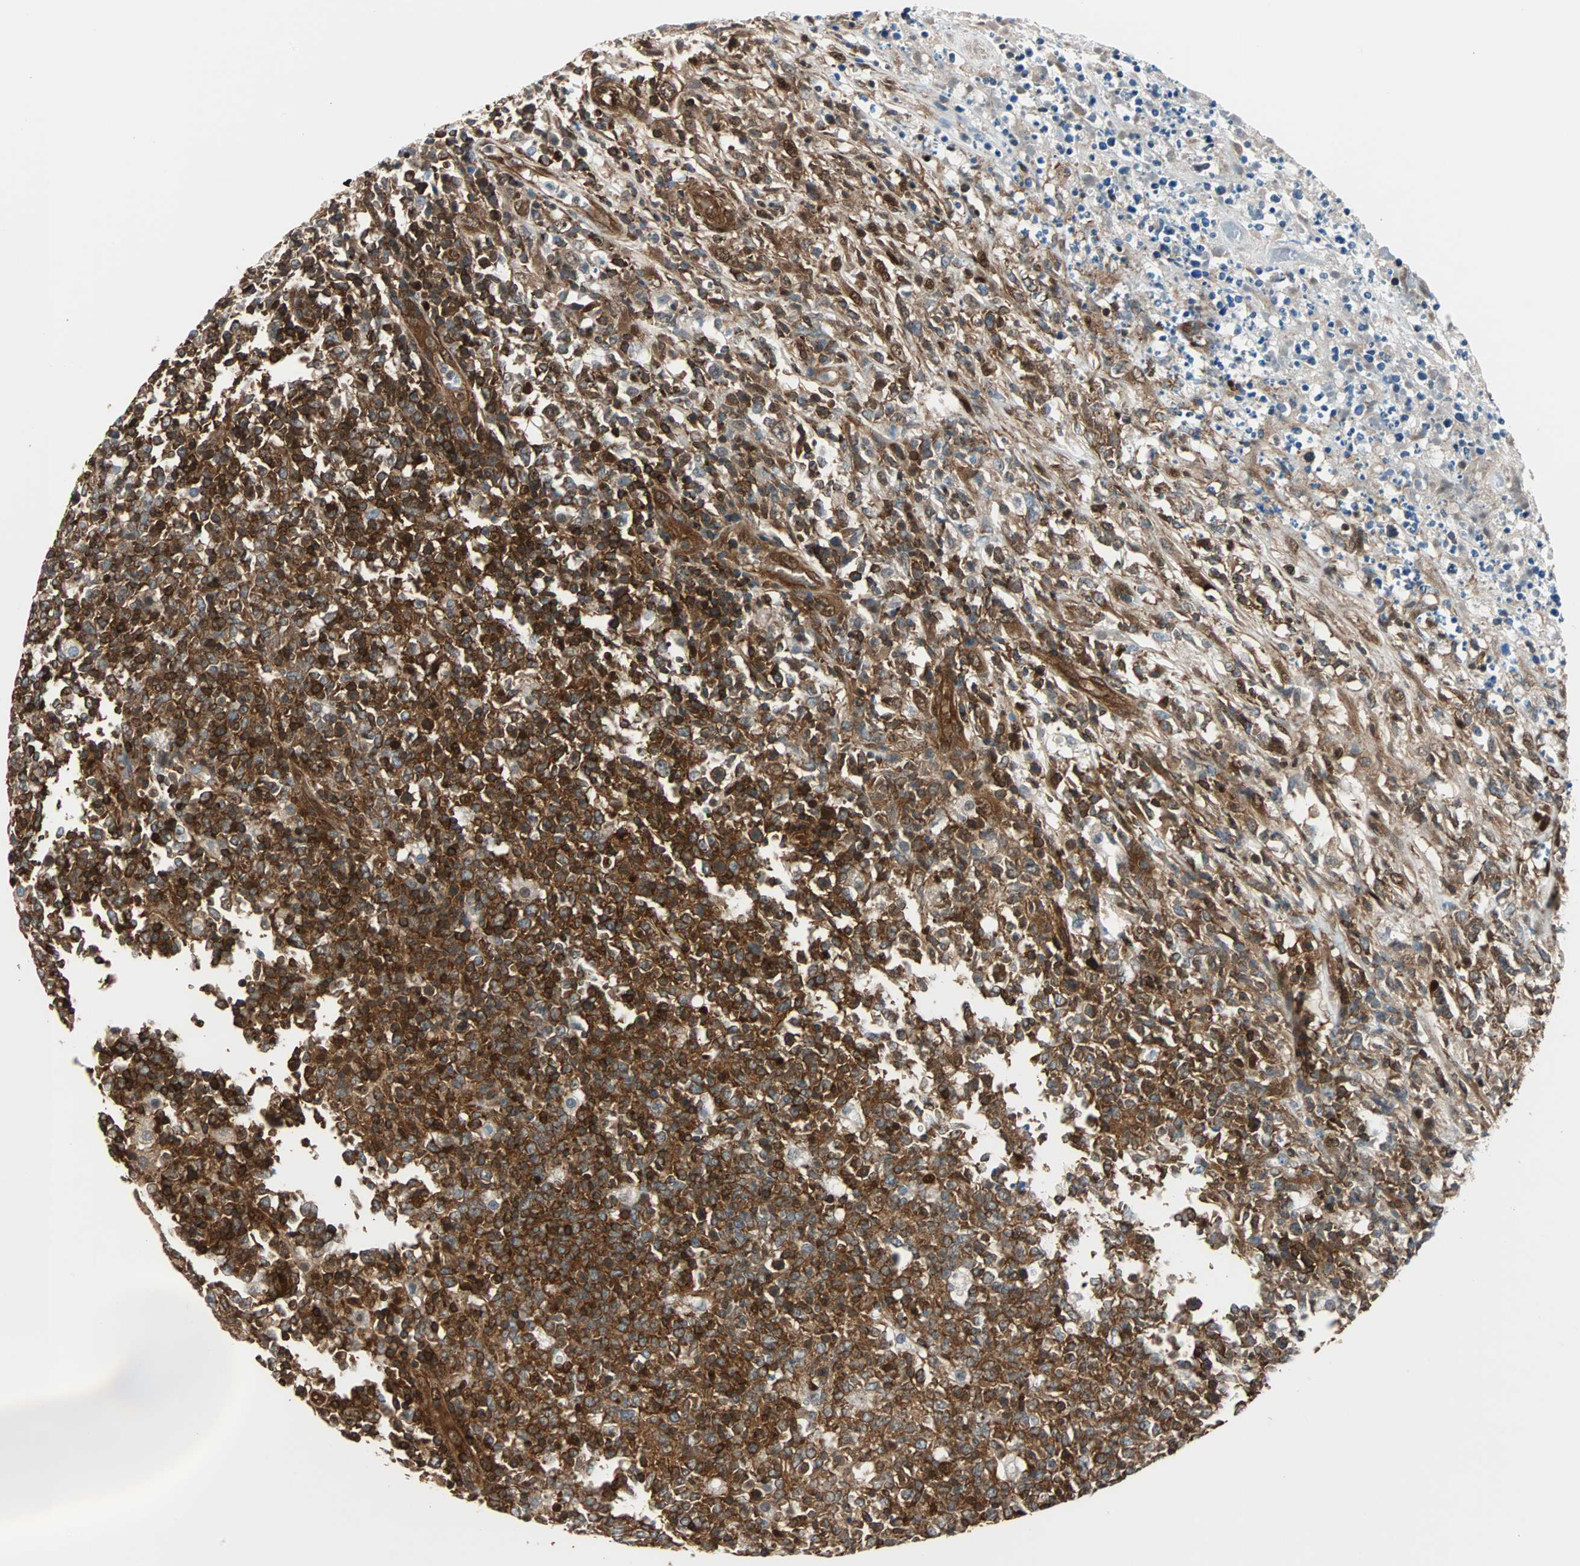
{"staining": {"intensity": "strong", "quantity": ">75%", "location": "cytoplasmic/membranous"}, "tissue": "lymphoma", "cell_type": "Tumor cells", "image_type": "cancer", "snomed": [{"axis": "morphology", "description": "Malignant lymphoma, non-Hodgkin's type, High grade"}, {"axis": "topography", "description": "Lymph node"}], "caption": "A photomicrograph of human lymphoma stained for a protein exhibits strong cytoplasmic/membranous brown staining in tumor cells. Ihc stains the protein in brown and the nuclei are stained blue.", "gene": "RELA", "patient": {"sex": "female", "age": 84}}